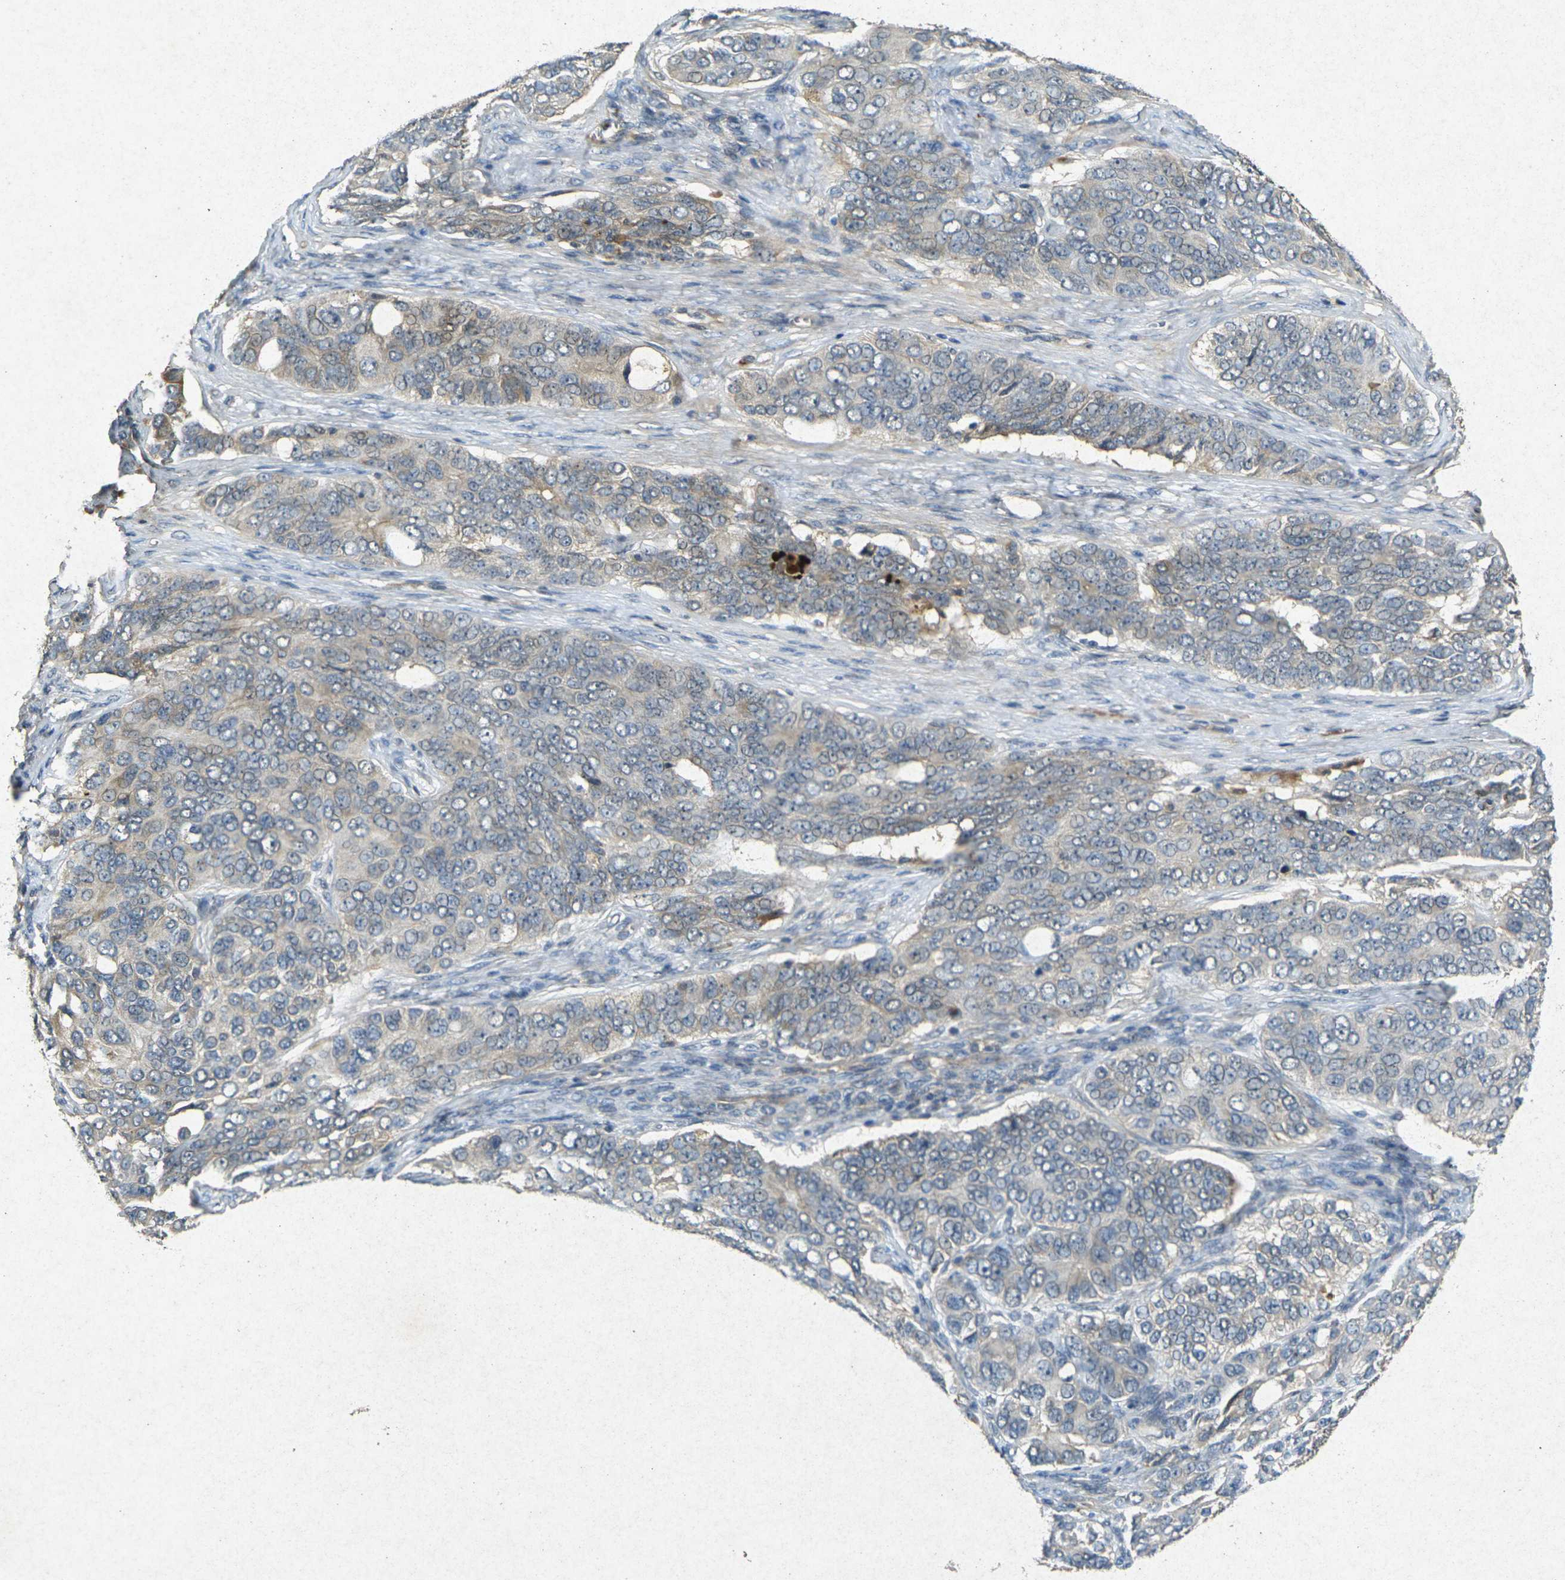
{"staining": {"intensity": "weak", "quantity": ">75%", "location": "cytoplasmic/membranous"}, "tissue": "ovarian cancer", "cell_type": "Tumor cells", "image_type": "cancer", "snomed": [{"axis": "morphology", "description": "Carcinoma, endometroid"}, {"axis": "topography", "description": "Ovary"}], "caption": "Immunohistochemical staining of human ovarian cancer (endometroid carcinoma) displays low levels of weak cytoplasmic/membranous staining in approximately >75% of tumor cells.", "gene": "RGMA", "patient": {"sex": "female", "age": 51}}